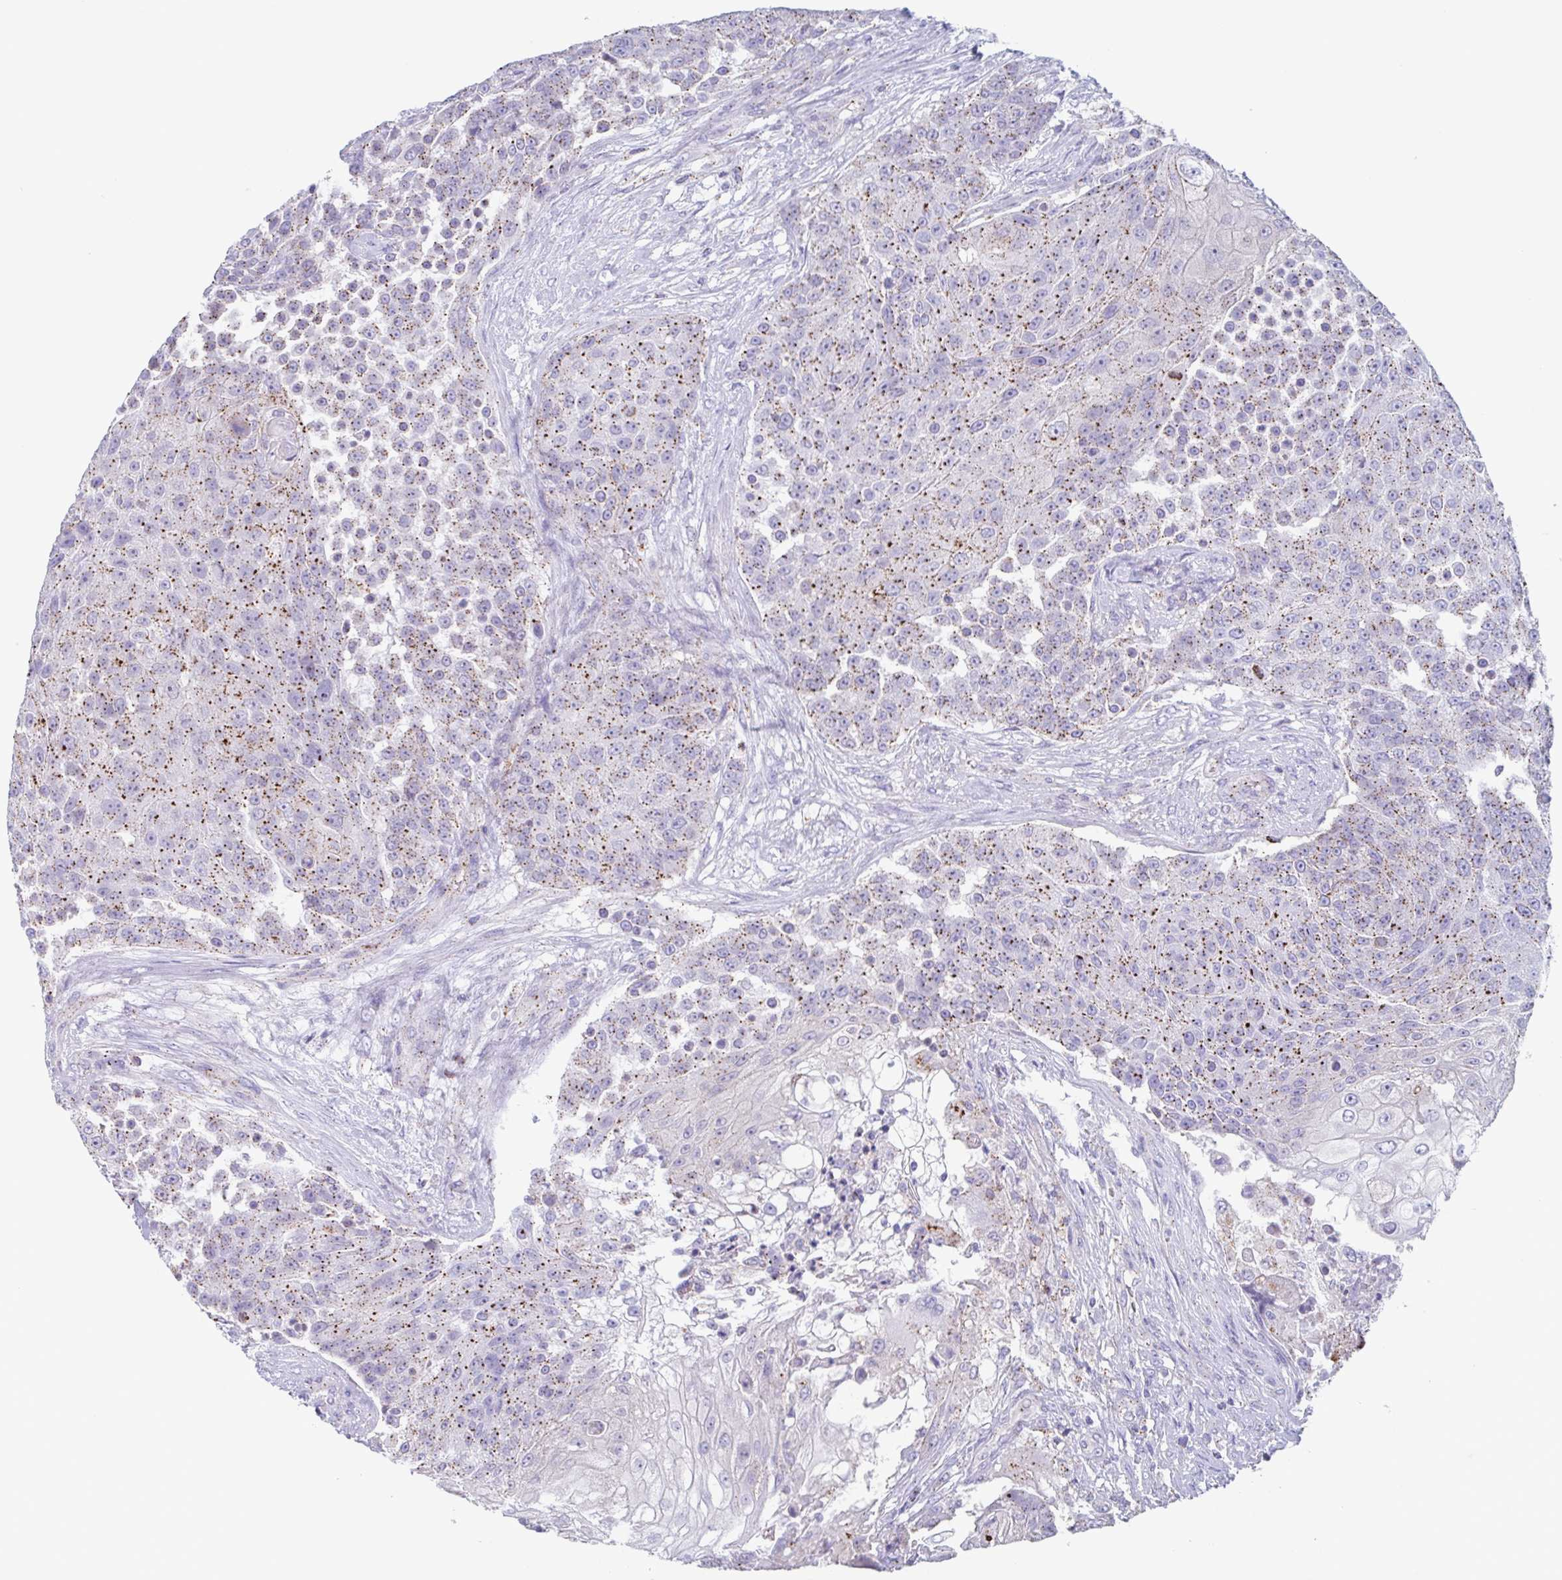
{"staining": {"intensity": "moderate", "quantity": ">75%", "location": "cytoplasmic/membranous"}, "tissue": "urothelial cancer", "cell_type": "Tumor cells", "image_type": "cancer", "snomed": [{"axis": "morphology", "description": "Urothelial carcinoma, High grade"}, {"axis": "topography", "description": "Urinary bladder"}], "caption": "Immunohistochemistry (IHC) photomicrograph of neoplastic tissue: human urothelial carcinoma (high-grade) stained using immunohistochemistry (IHC) demonstrates medium levels of moderate protein expression localized specifically in the cytoplasmic/membranous of tumor cells, appearing as a cytoplasmic/membranous brown color.", "gene": "CHMP5", "patient": {"sex": "female", "age": 63}}